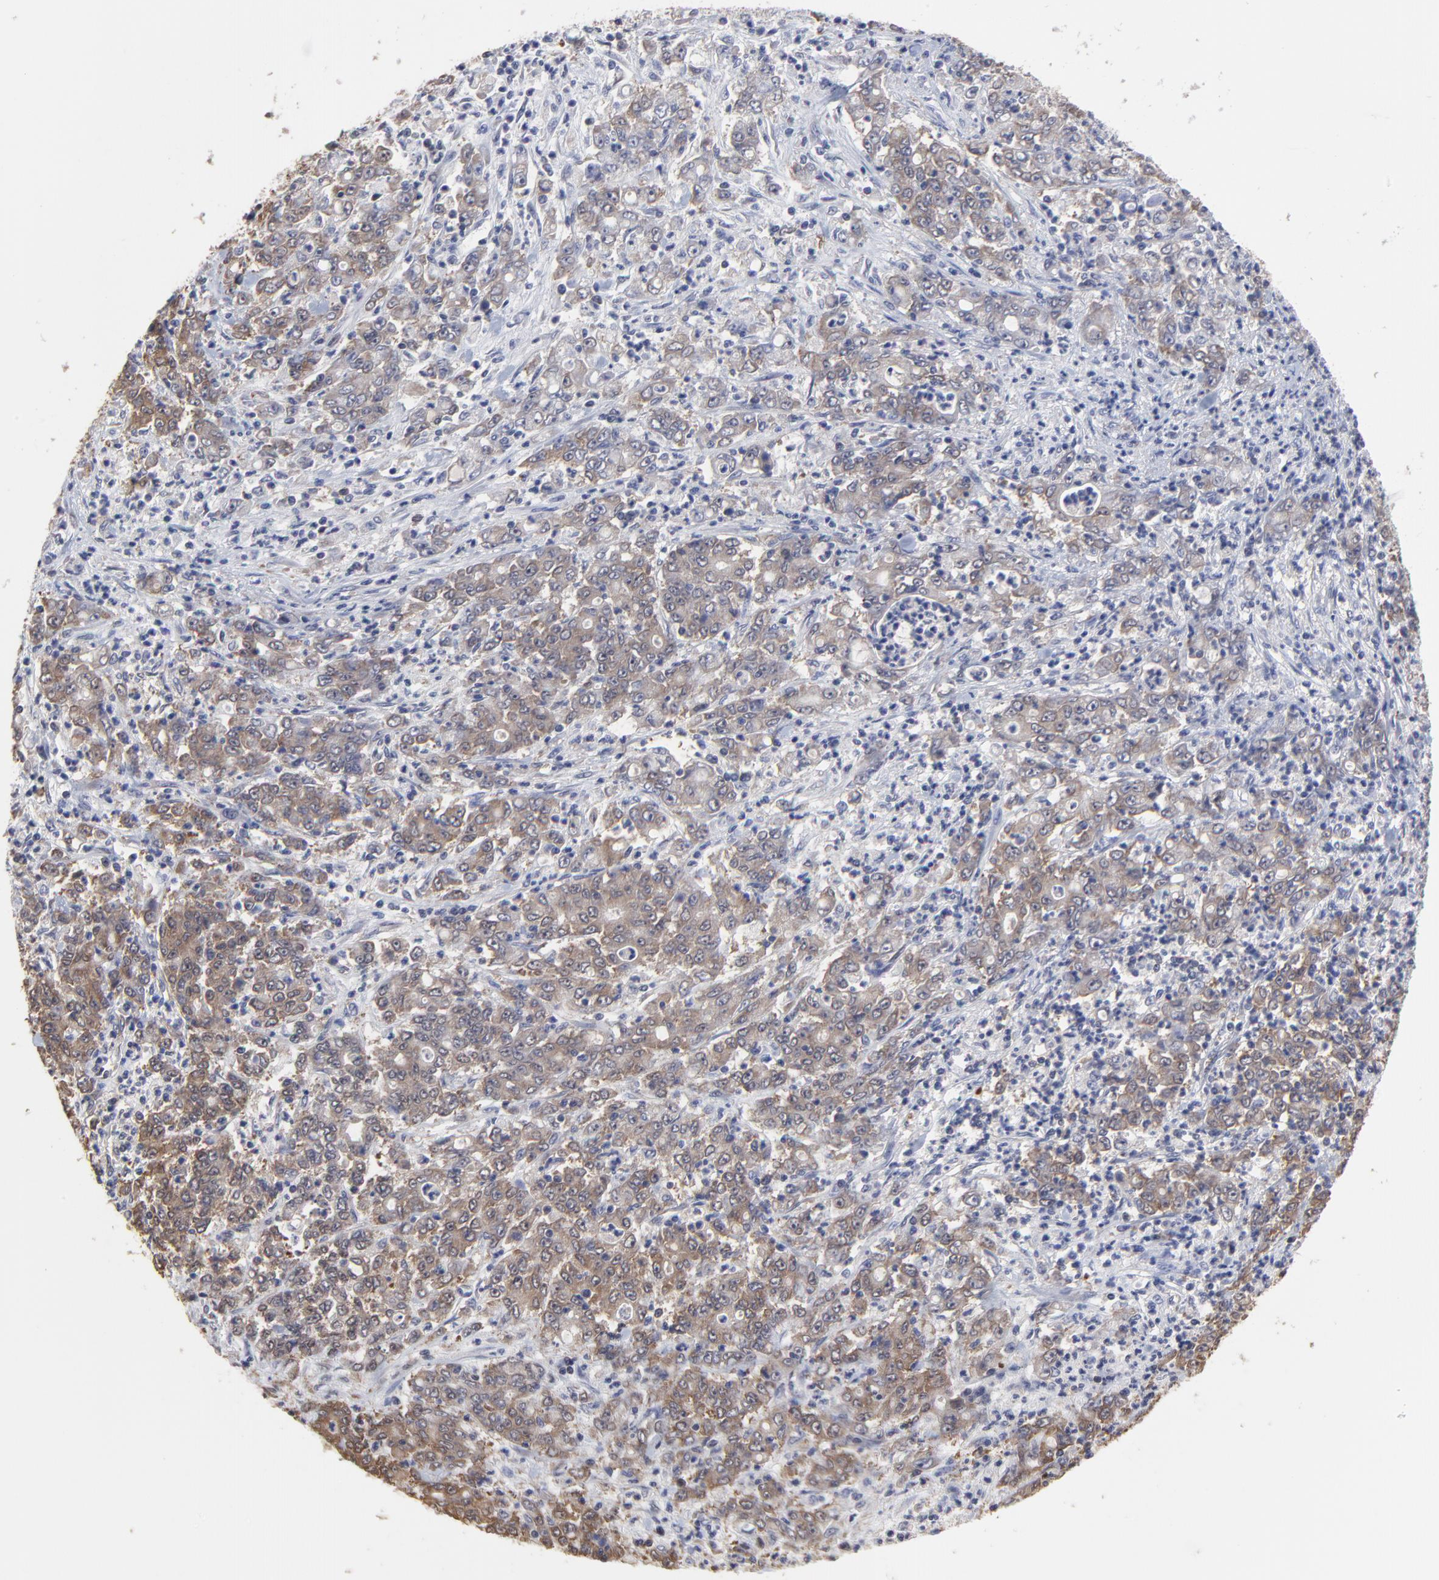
{"staining": {"intensity": "weak", "quantity": ">75%", "location": "cytoplasmic/membranous"}, "tissue": "stomach cancer", "cell_type": "Tumor cells", "image_type": "cancer", "snomed": [{"axis": "morphology", "description": "Adenocarcinoma, NOS"}, {"axis": "topography", "description": "Stomach, lower"}], "caption": "Immunohistochemistry of human stomach adenocarcinoma demonstrates low levels of weak cytoplasmic/membranous staining in approximately >75% of tumor cells.", "gene": "CCT2", "patient": {"sex": "female", "age": 71}}